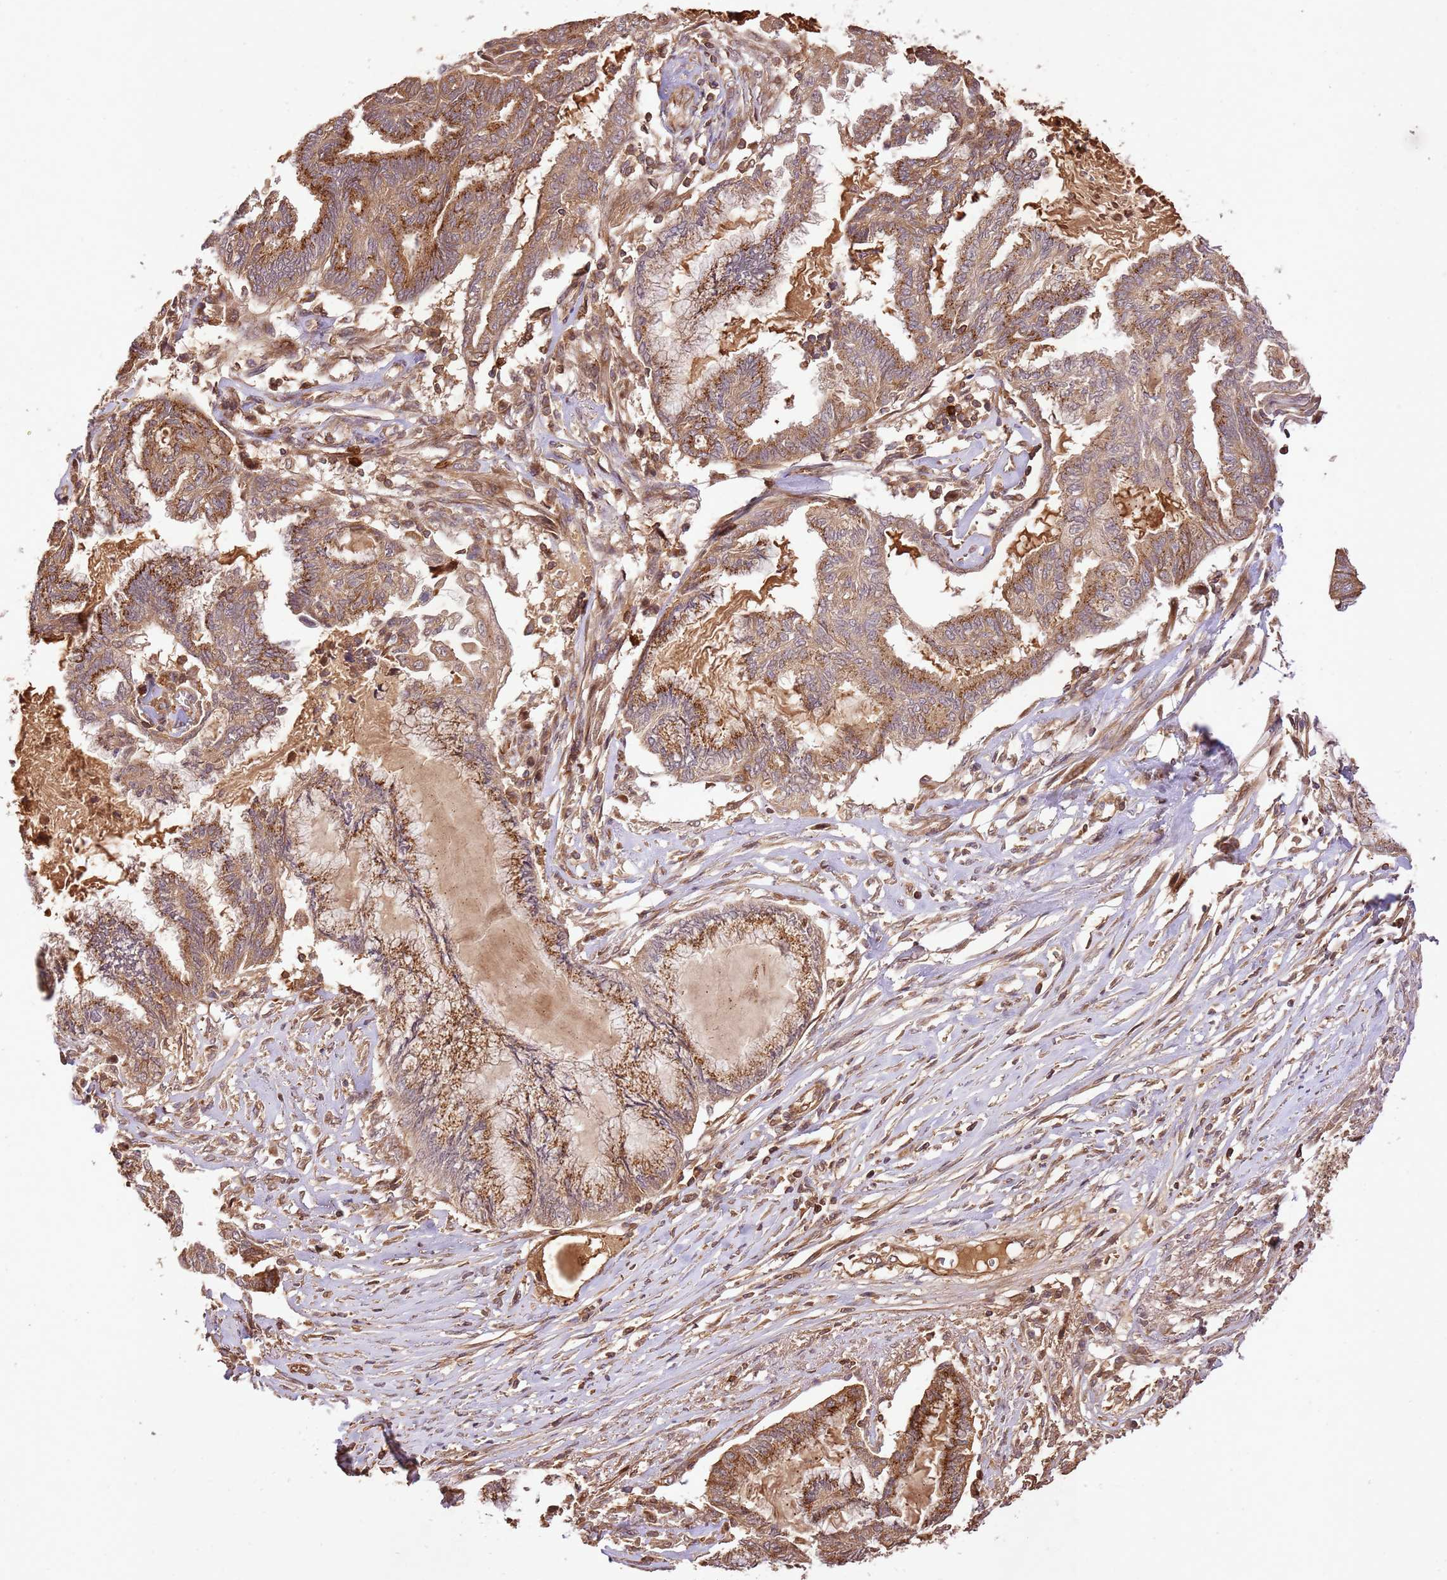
{"staining": {"intensity": "moderate", "quantity": ">75%", "location": "cytoplasmic/membranous"}, "tissue": "endometrial cancer", "cell_type": "Tumor cells", "image_type": "cancer", "snomed": [{"axis": "morphology", "description": "Adenocarcinoma, NOS"}, {"axis": "topography", "description": "Endometrium"}], "caption": "Immunohistochemical staining of human endometrial adenocarcinoma displays medium levels of moderate cytoplasmic/membranous staining in about >75% of tumor cells.", "gene": "KATNAL2", "patient": {"sex": "female", "age": 86}}